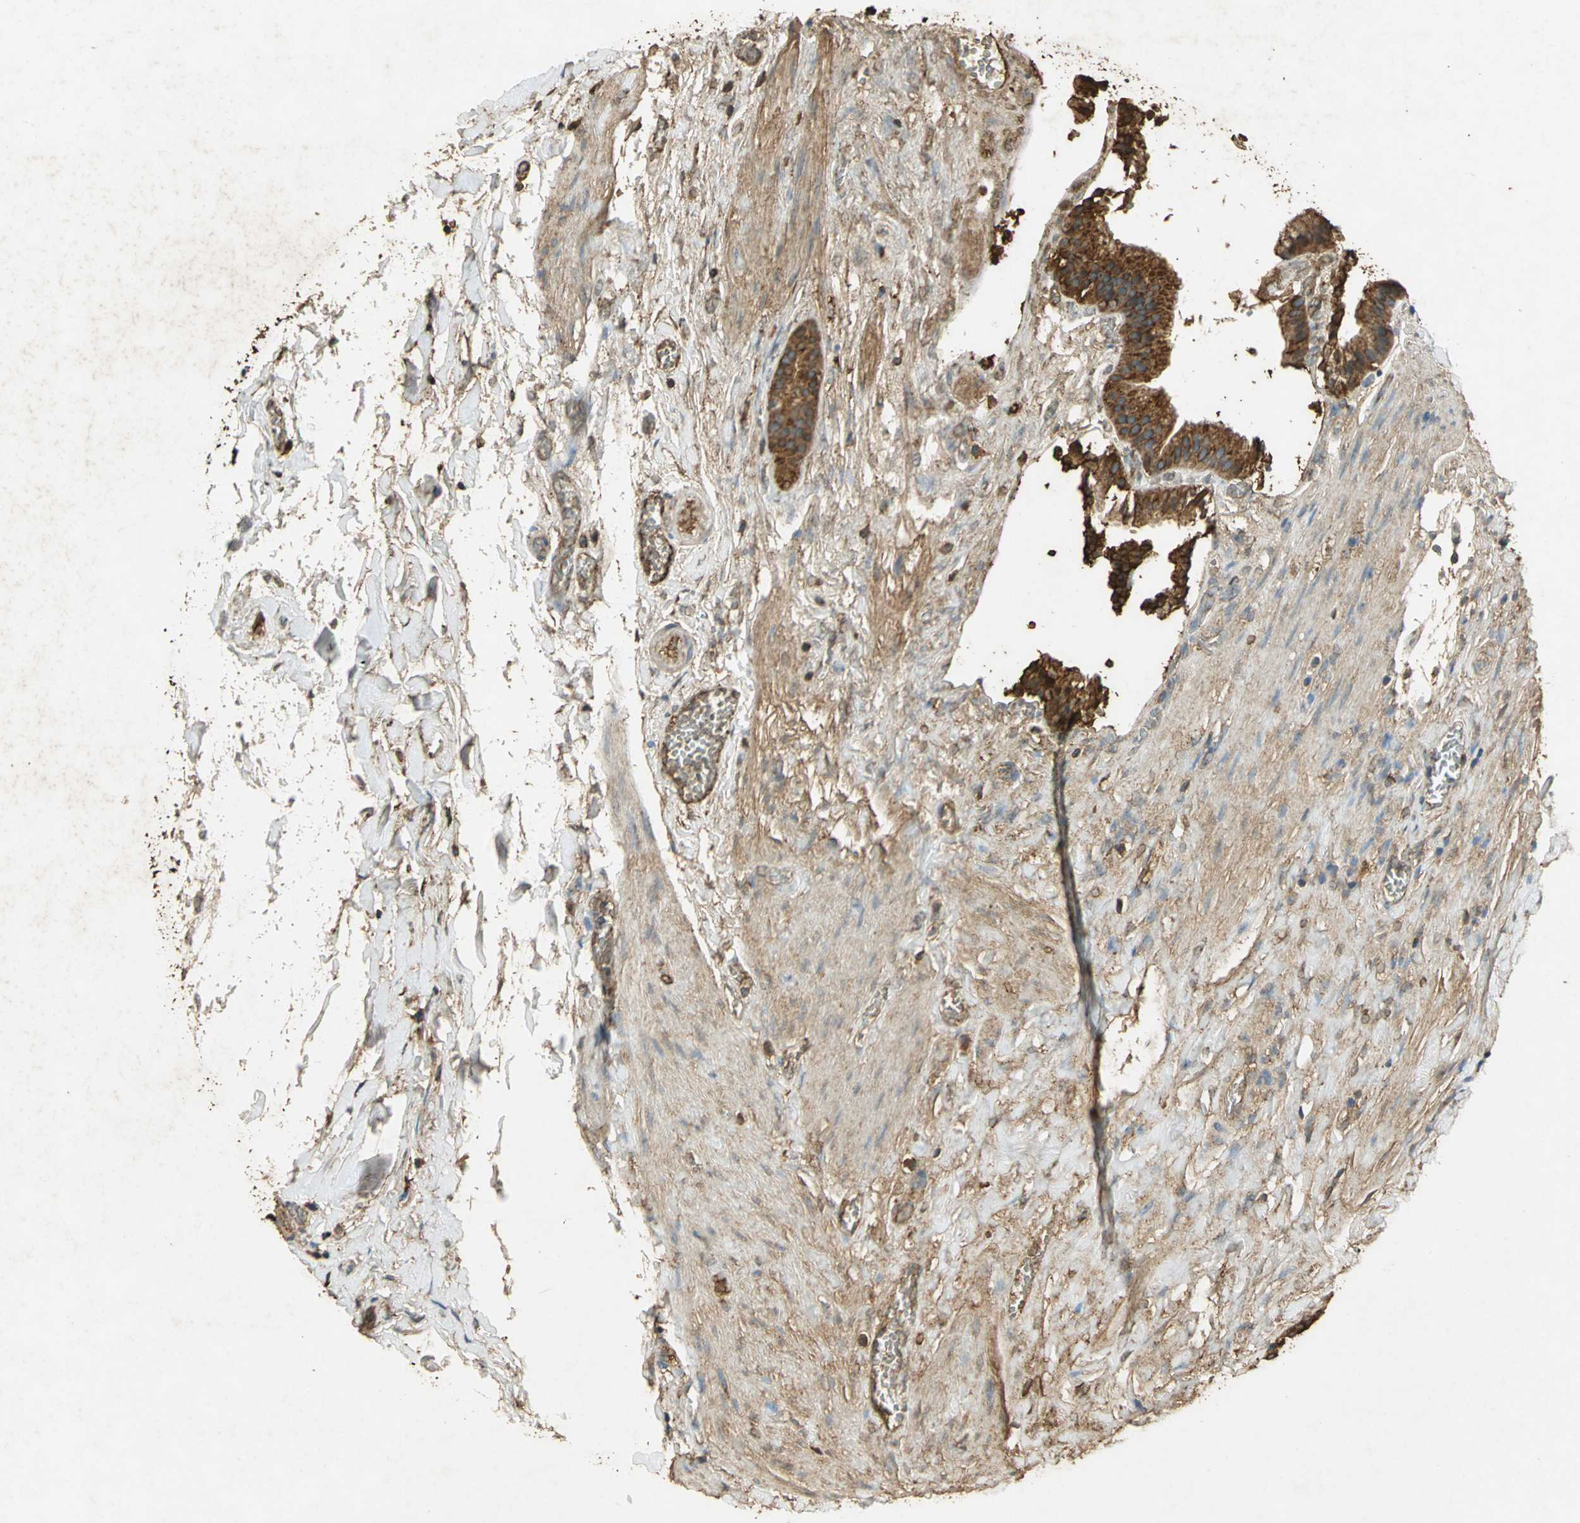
{"staining": {"intensity": "strong", "quantity": ">75%", "location": "cytoplasmic/membranous"}, "tissue": "gallbladder", "cell_type": "Glandular cells", "image_type": "normal", "snomed": [{"axis": "morphology", "description": "Normal tissue, NOS"}, {"axis": "topography", "description": "Gallbladder"}], "caption": "This is an image of immunohistochemistry staining of unremarkable gallbladder, which shows strong staining in the cytoplasmic/membranous of glandular cells.", "gene": "HSP90B1", "patient": {"sex": "female", "age": 63}}